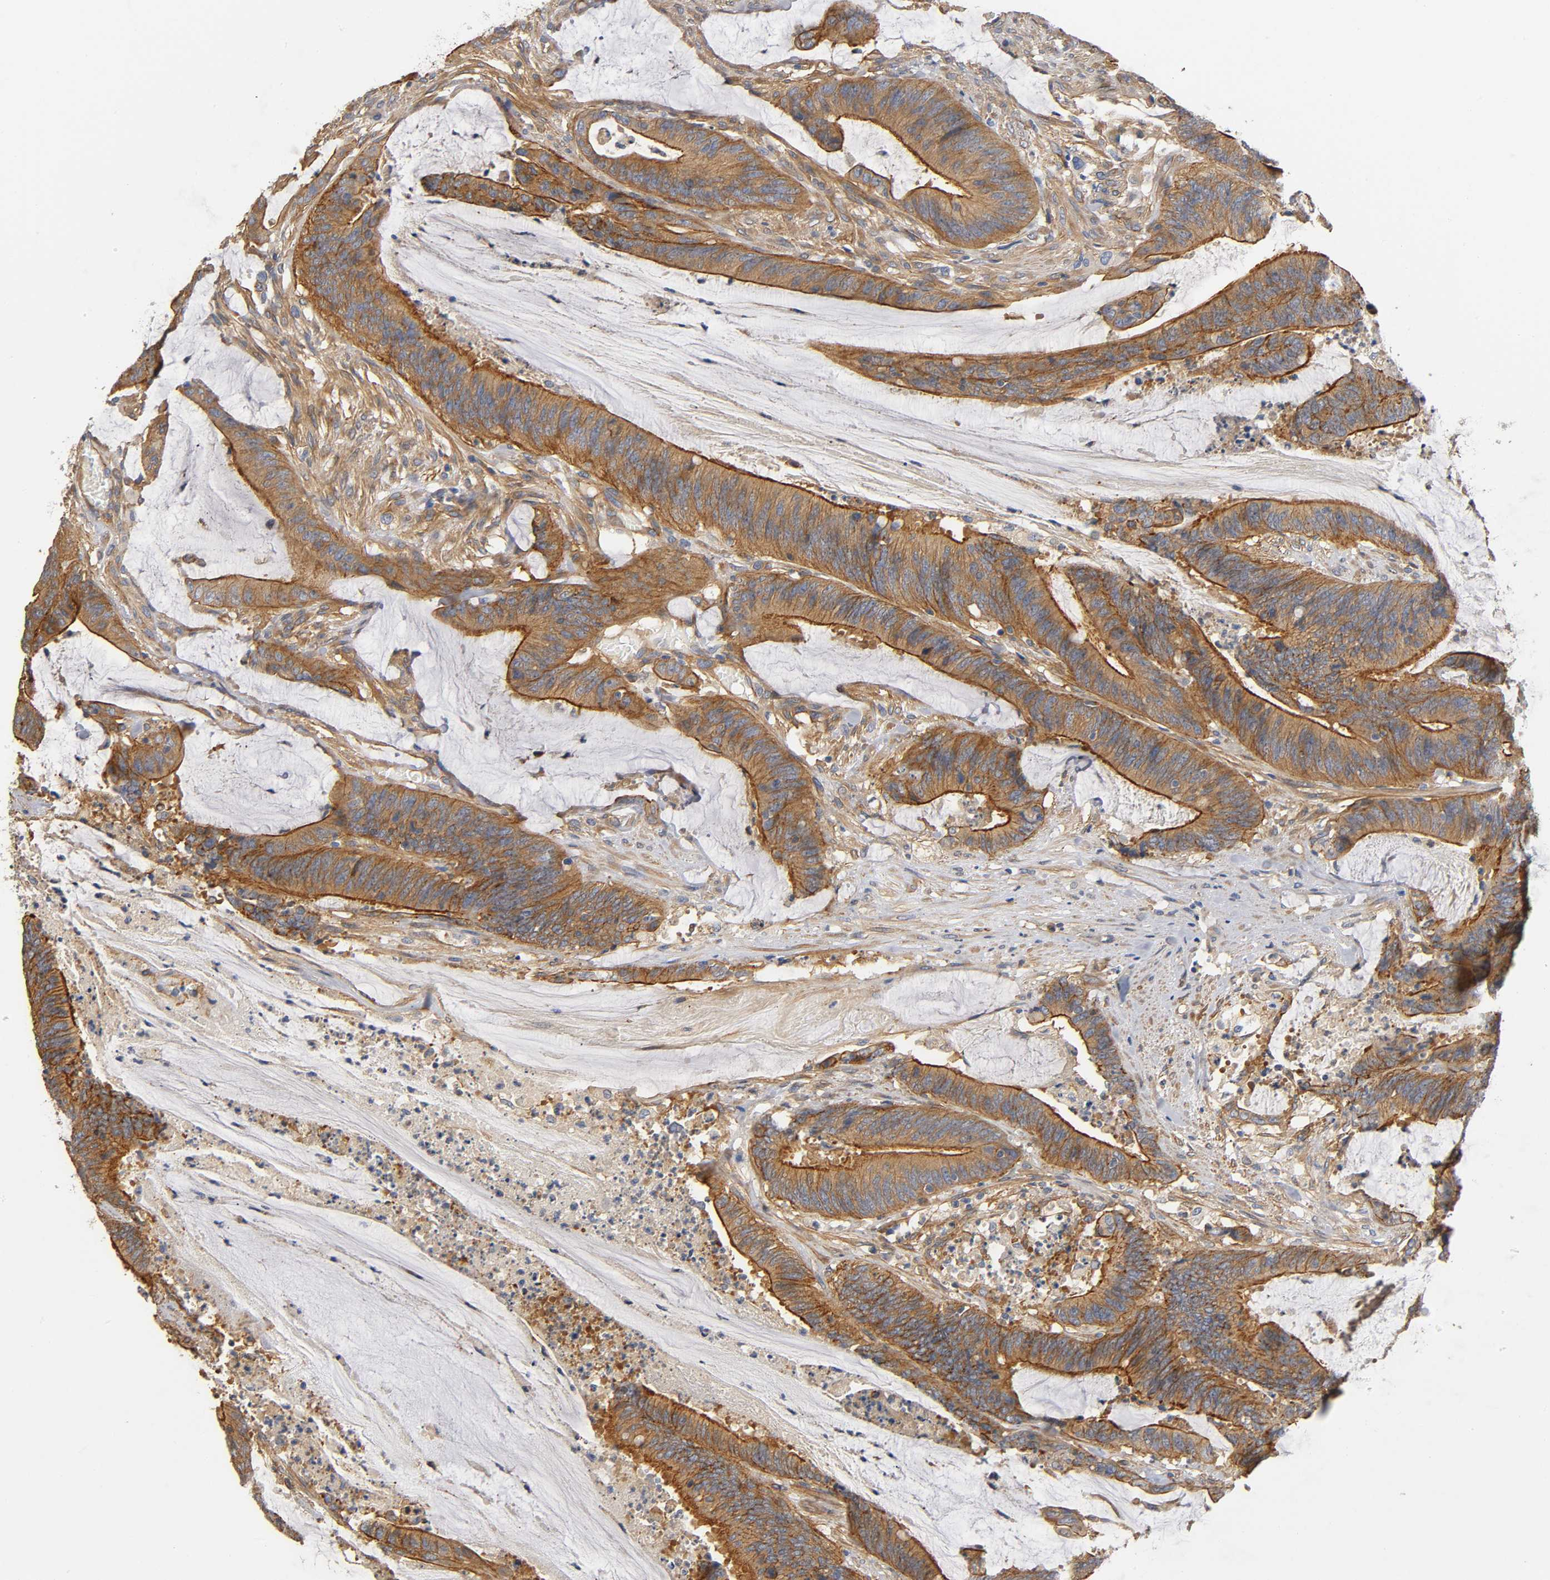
{"staining": {"intensity": "moderate", "quantity": ">75%", "location": "cytoplasmic/membranous"}, "tissue": "colorectal cancer", "cell_type": "Tumor cells", "image_type": "cancer", "snomed": [{"axis": "morphology", "description": "Adenocarcinoma, NOS"}, {"axis": "topography", "description": "Rectum"}], "caption": "This is an image of immunohistochemistry staining of adenocarcinoma (colorectal), which shows moderate staining in the cytoplasmic/membranous of tumor cells.", "gene": "MARS1", "patient": {"sex": "female", "age": 66}}